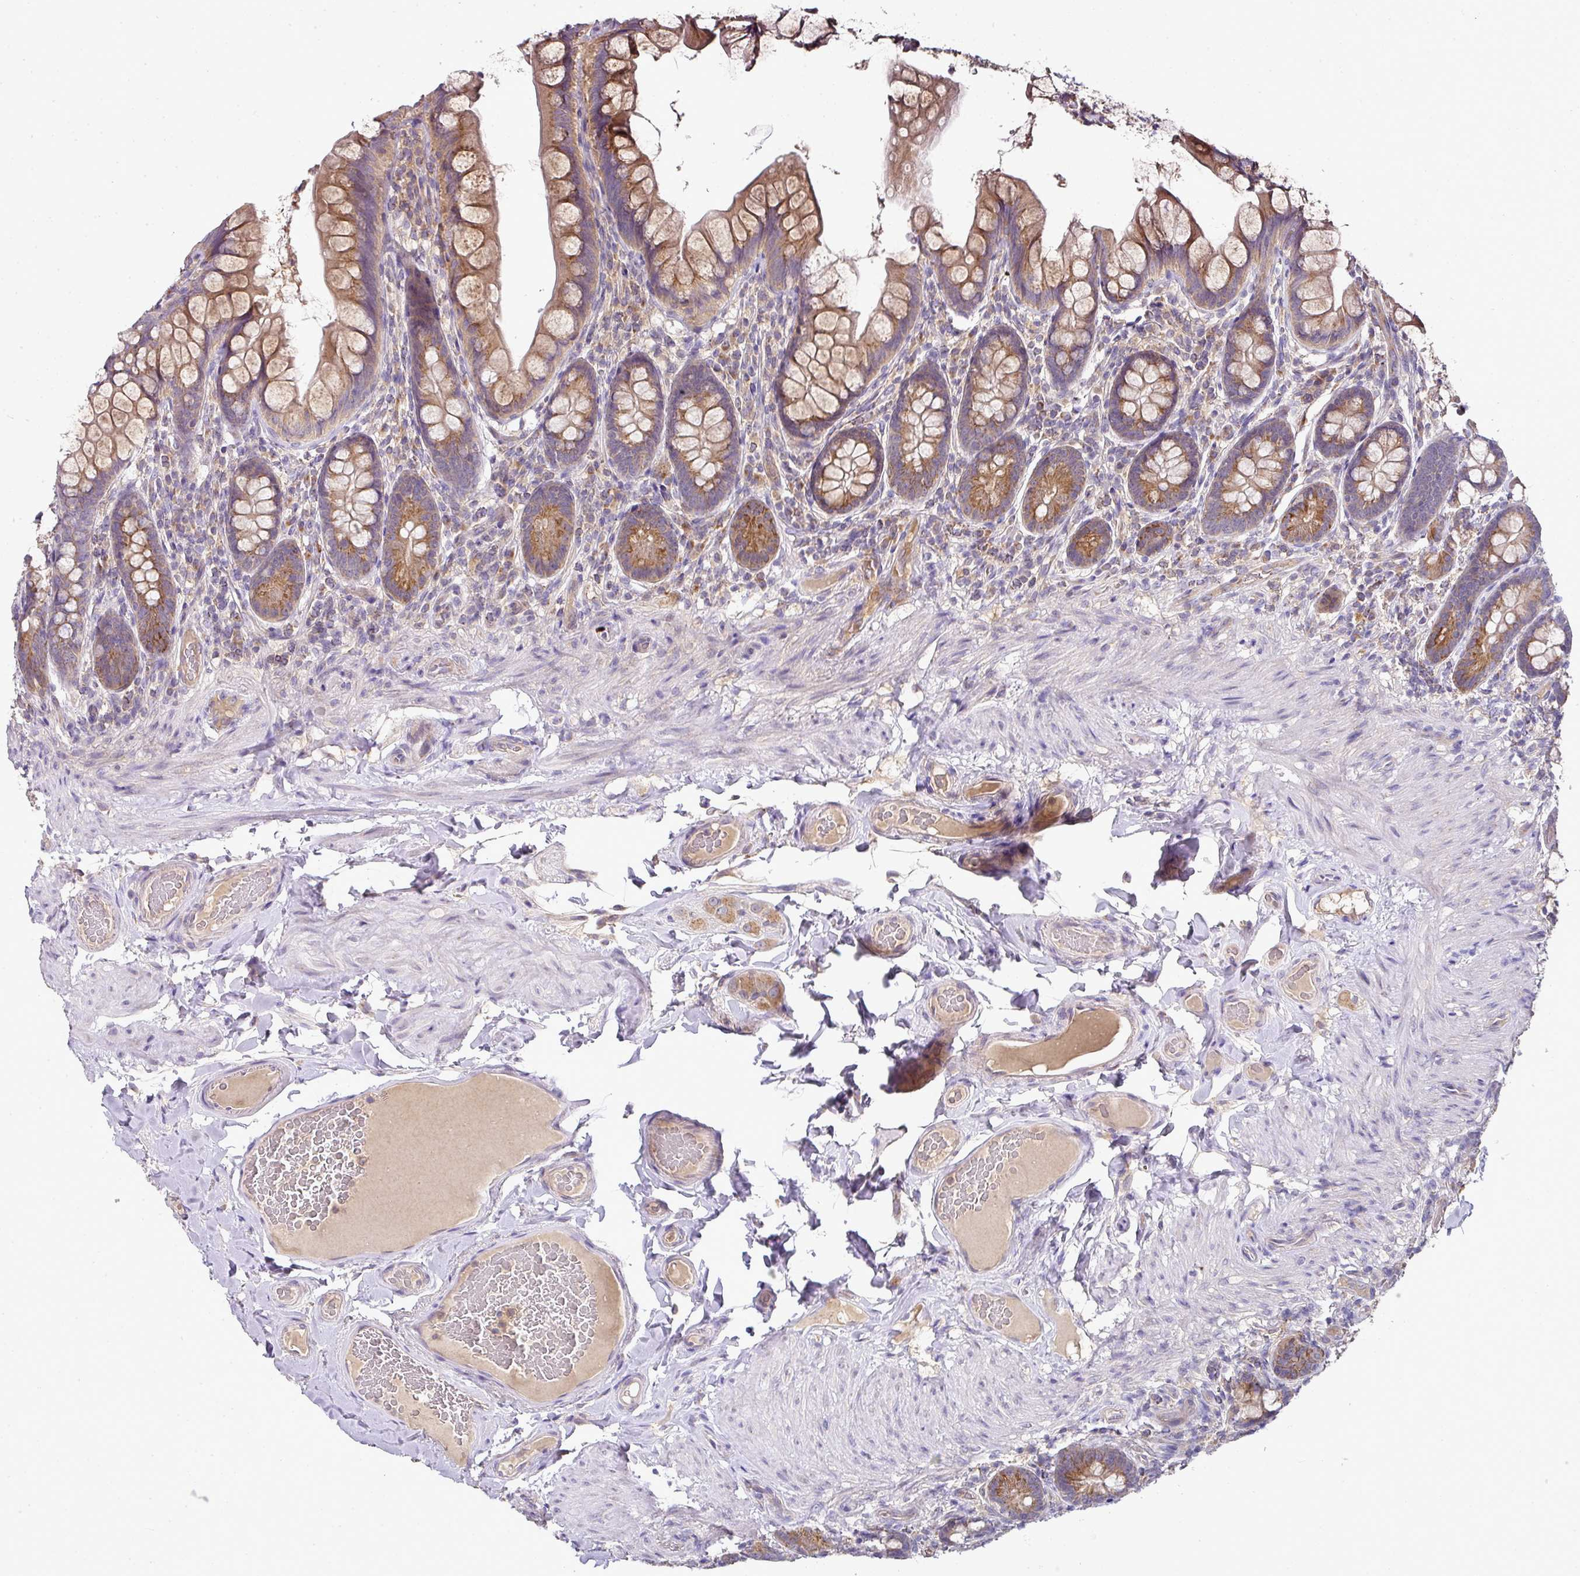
{"staining": {"intensity": "strong", "quantity": ">75%", "location": "cytoplasmic/membranous"}, "tissue": "small intestine", "cell_type": "Glandular cells", "image_type": "normal", "snomed": [{"axis": "morphology", "description": "Normal tissue, NOS"}, {"axis": "topography", "description": "Small intestine"}], "caption": "The micrograph demonstrates a brown stain indicating the presence of a protein in the cytoplasmic/membranous of glandular cells in small intestine.", "gene": "SKIC2", "patient": {"sex": "male", "age": 70}}